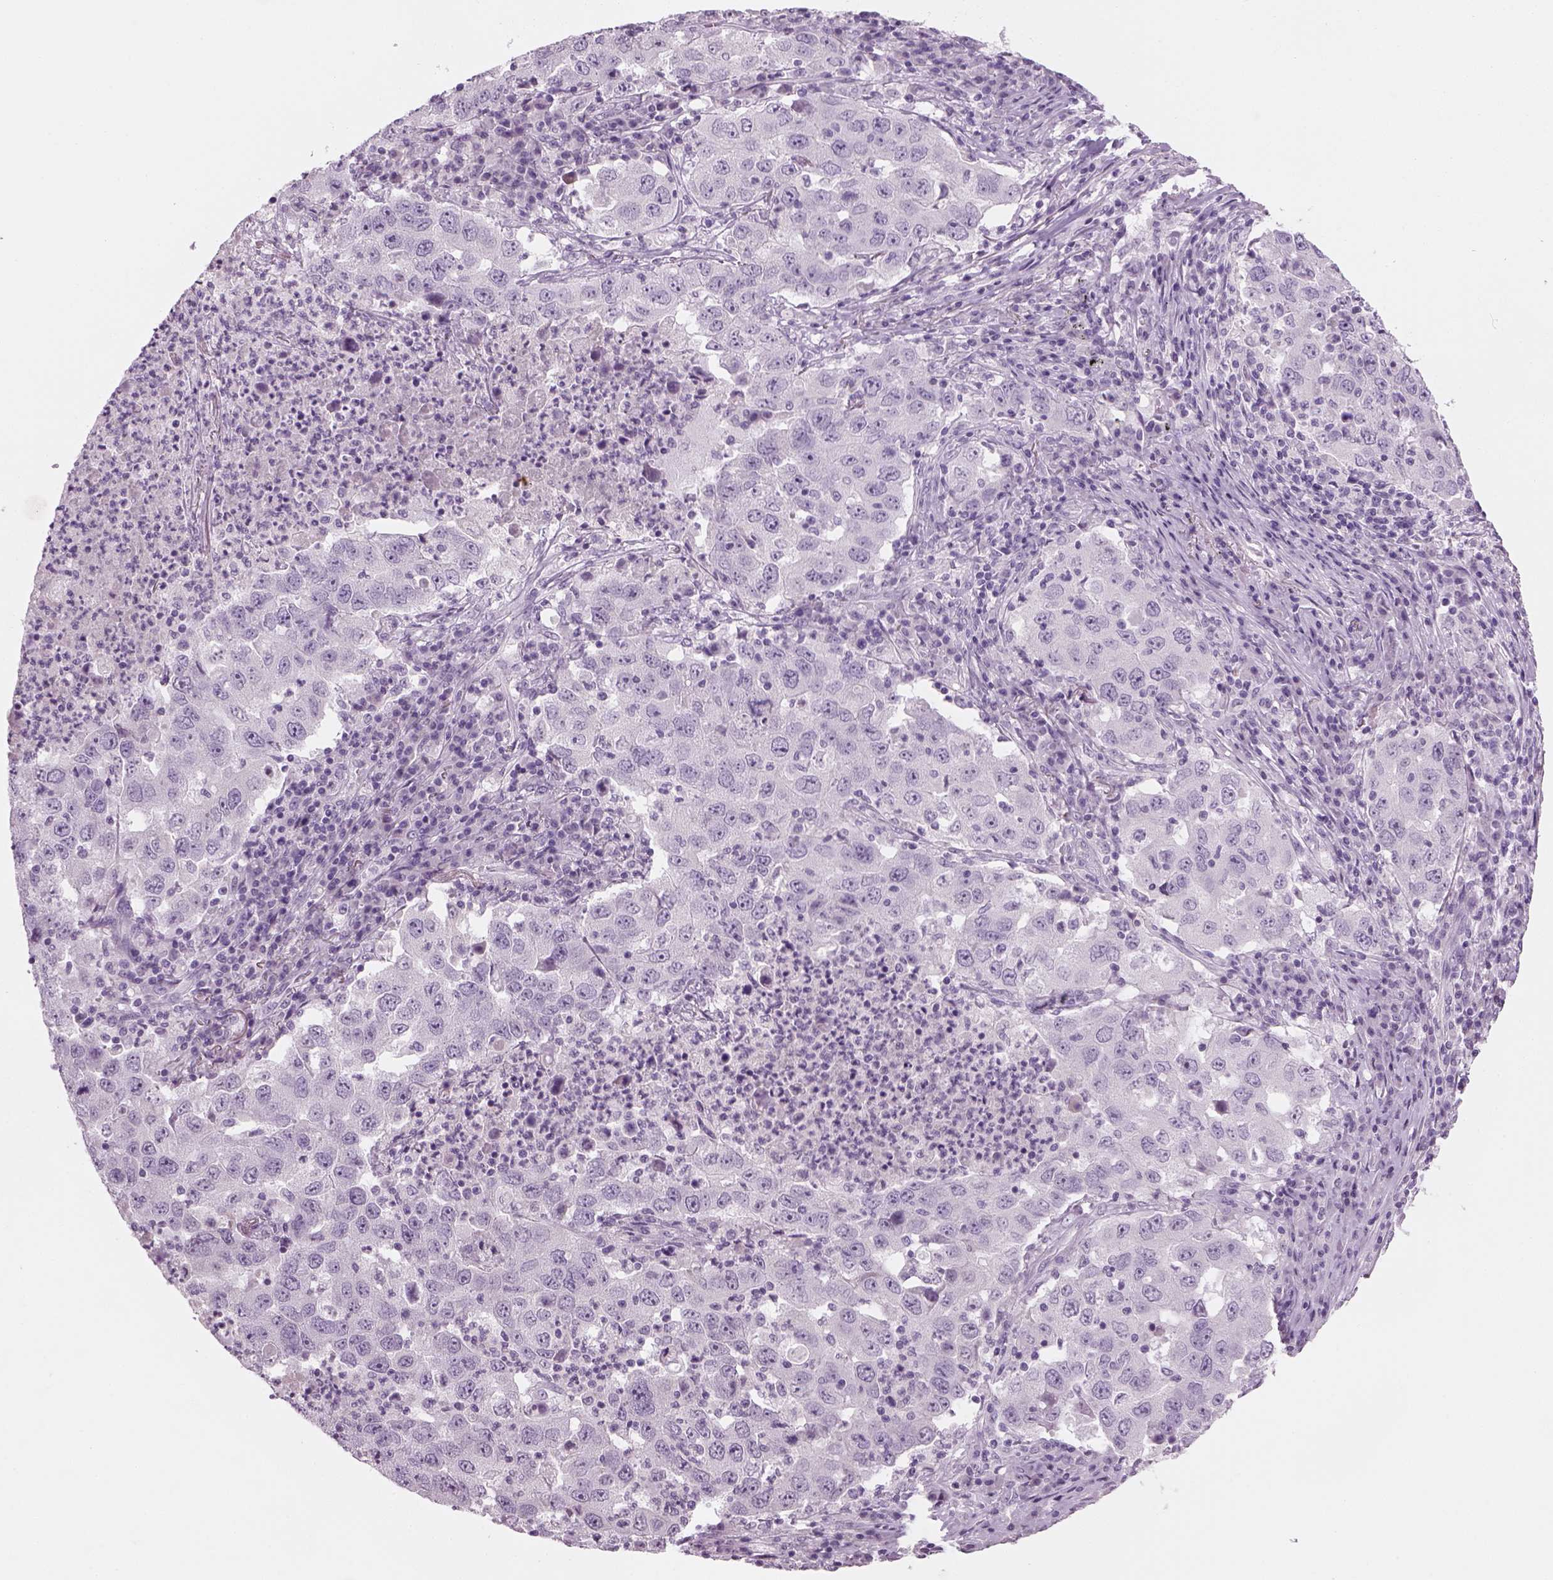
{"staining": {"intensity": "negative", "quantity": "none", "location": "none"}, "tissue": "lung cancer", "cell_type": "Tumor cells", "image_type": "cancer", "snomed": [{"axis": "morphology", "description": "Adenocarcinoma, NOS"}, {"axis": "topography", "description": "Lung"}], "caption": "This histopathology image is of lung cancer stained with immunohistochemistry (IHC) to label a protein in brown with the nuclei are counter-stained blue. There is no expression in tumor cells.", "gene": "TH", "patient": {"sex": "male", "age": 73}}